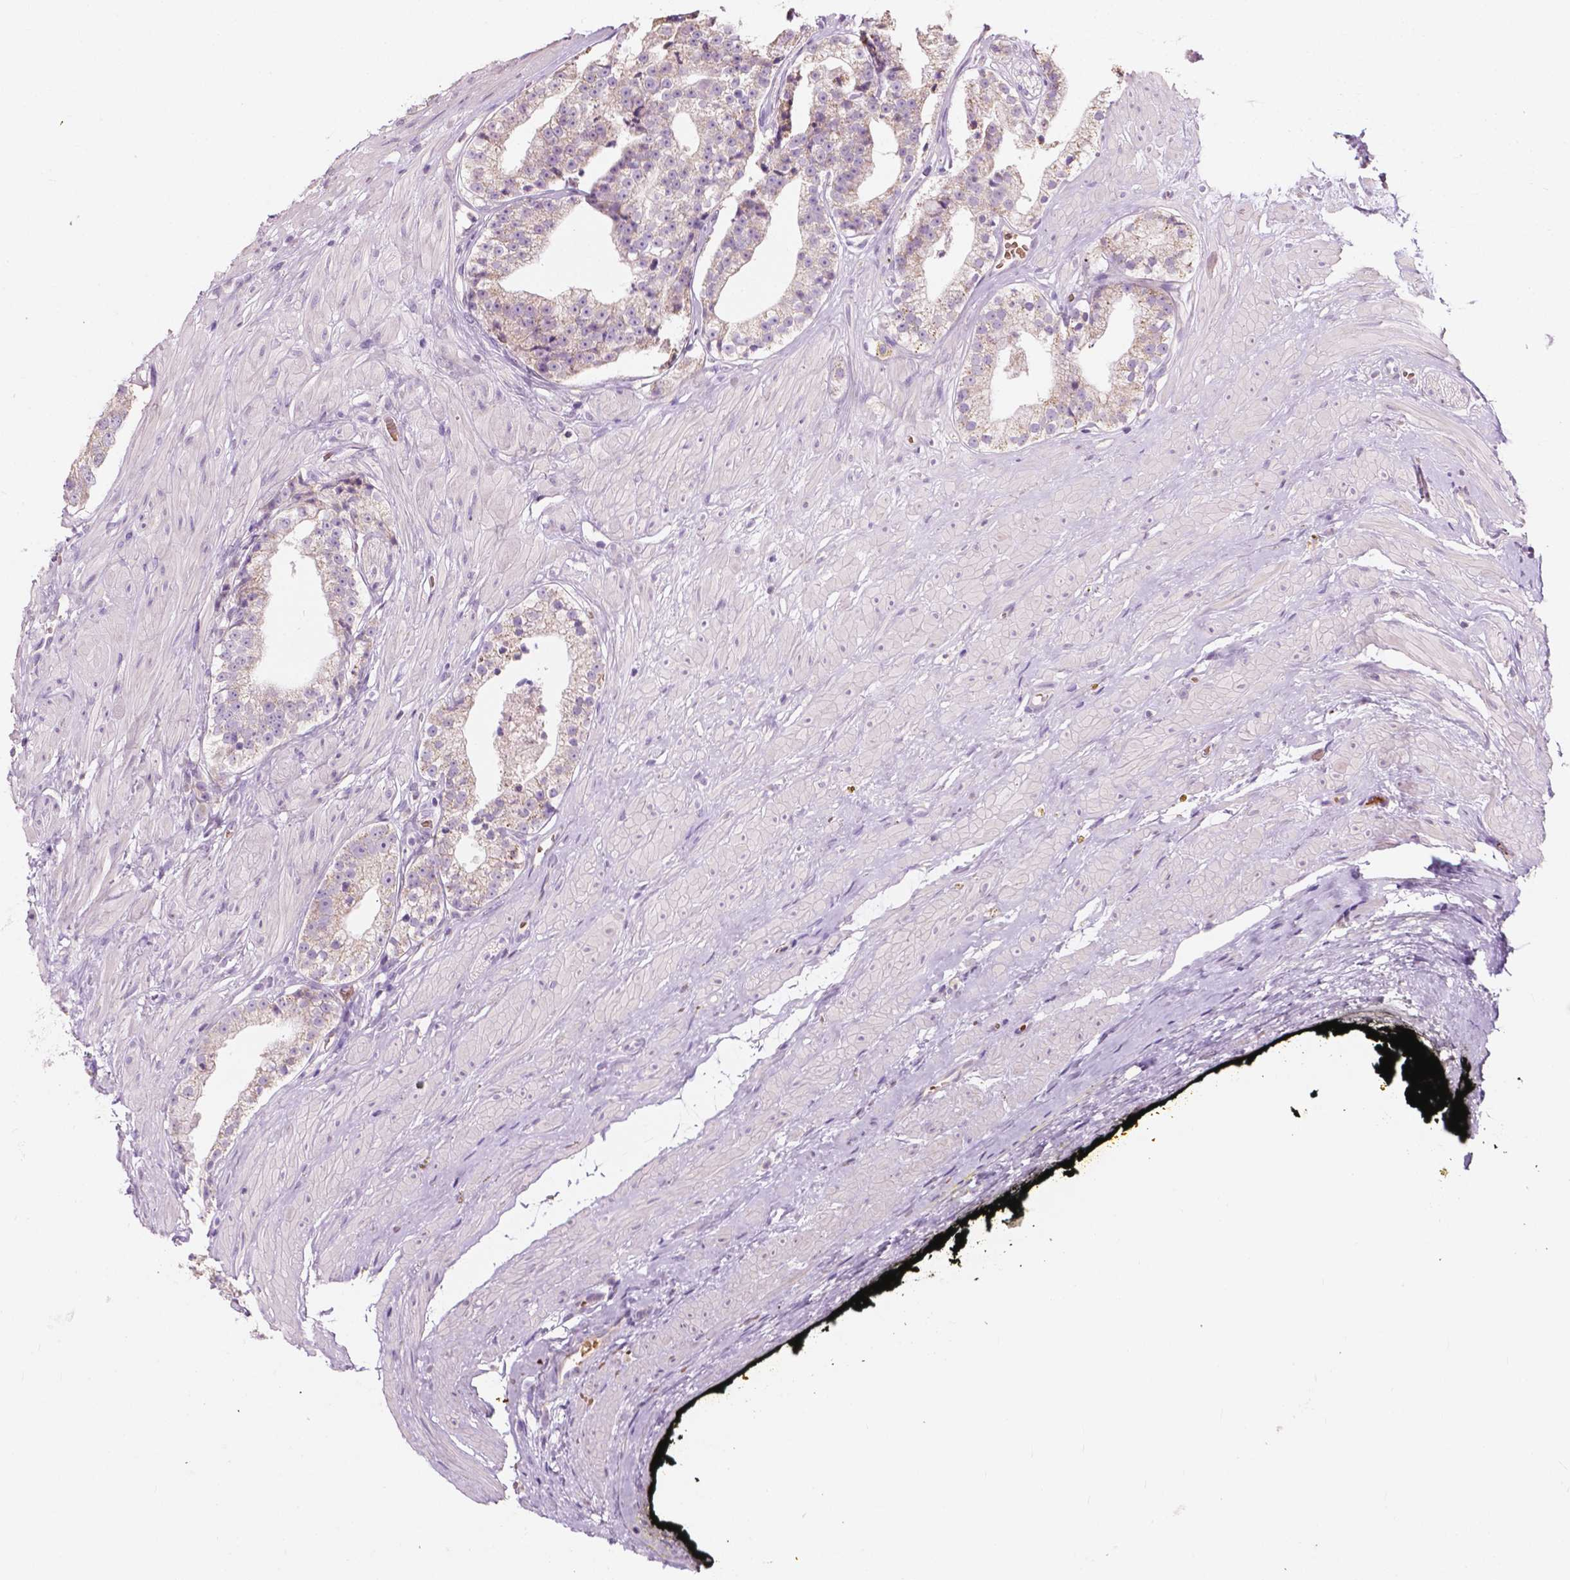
{"staining": {"intensity": "weak", "quantity": "<25%", "location": "cytoplasmic/membranous"}, "tissue": "prostate cancer", "cell_type": "Tumor cells", "image_type": "cancer", "snomed": [{"axis": "morphology", "description": "Adenocarcinoma, Low grade"}, {"axis": "topography", "description": "Prostate"}], "caption": "Protein analysis of prostate cancer (low-grade adenocarcinoma) displays no significant expression in tumor cells.", "gene": "NDUFS1", "patient": {"sex": "male", "age": 60}}